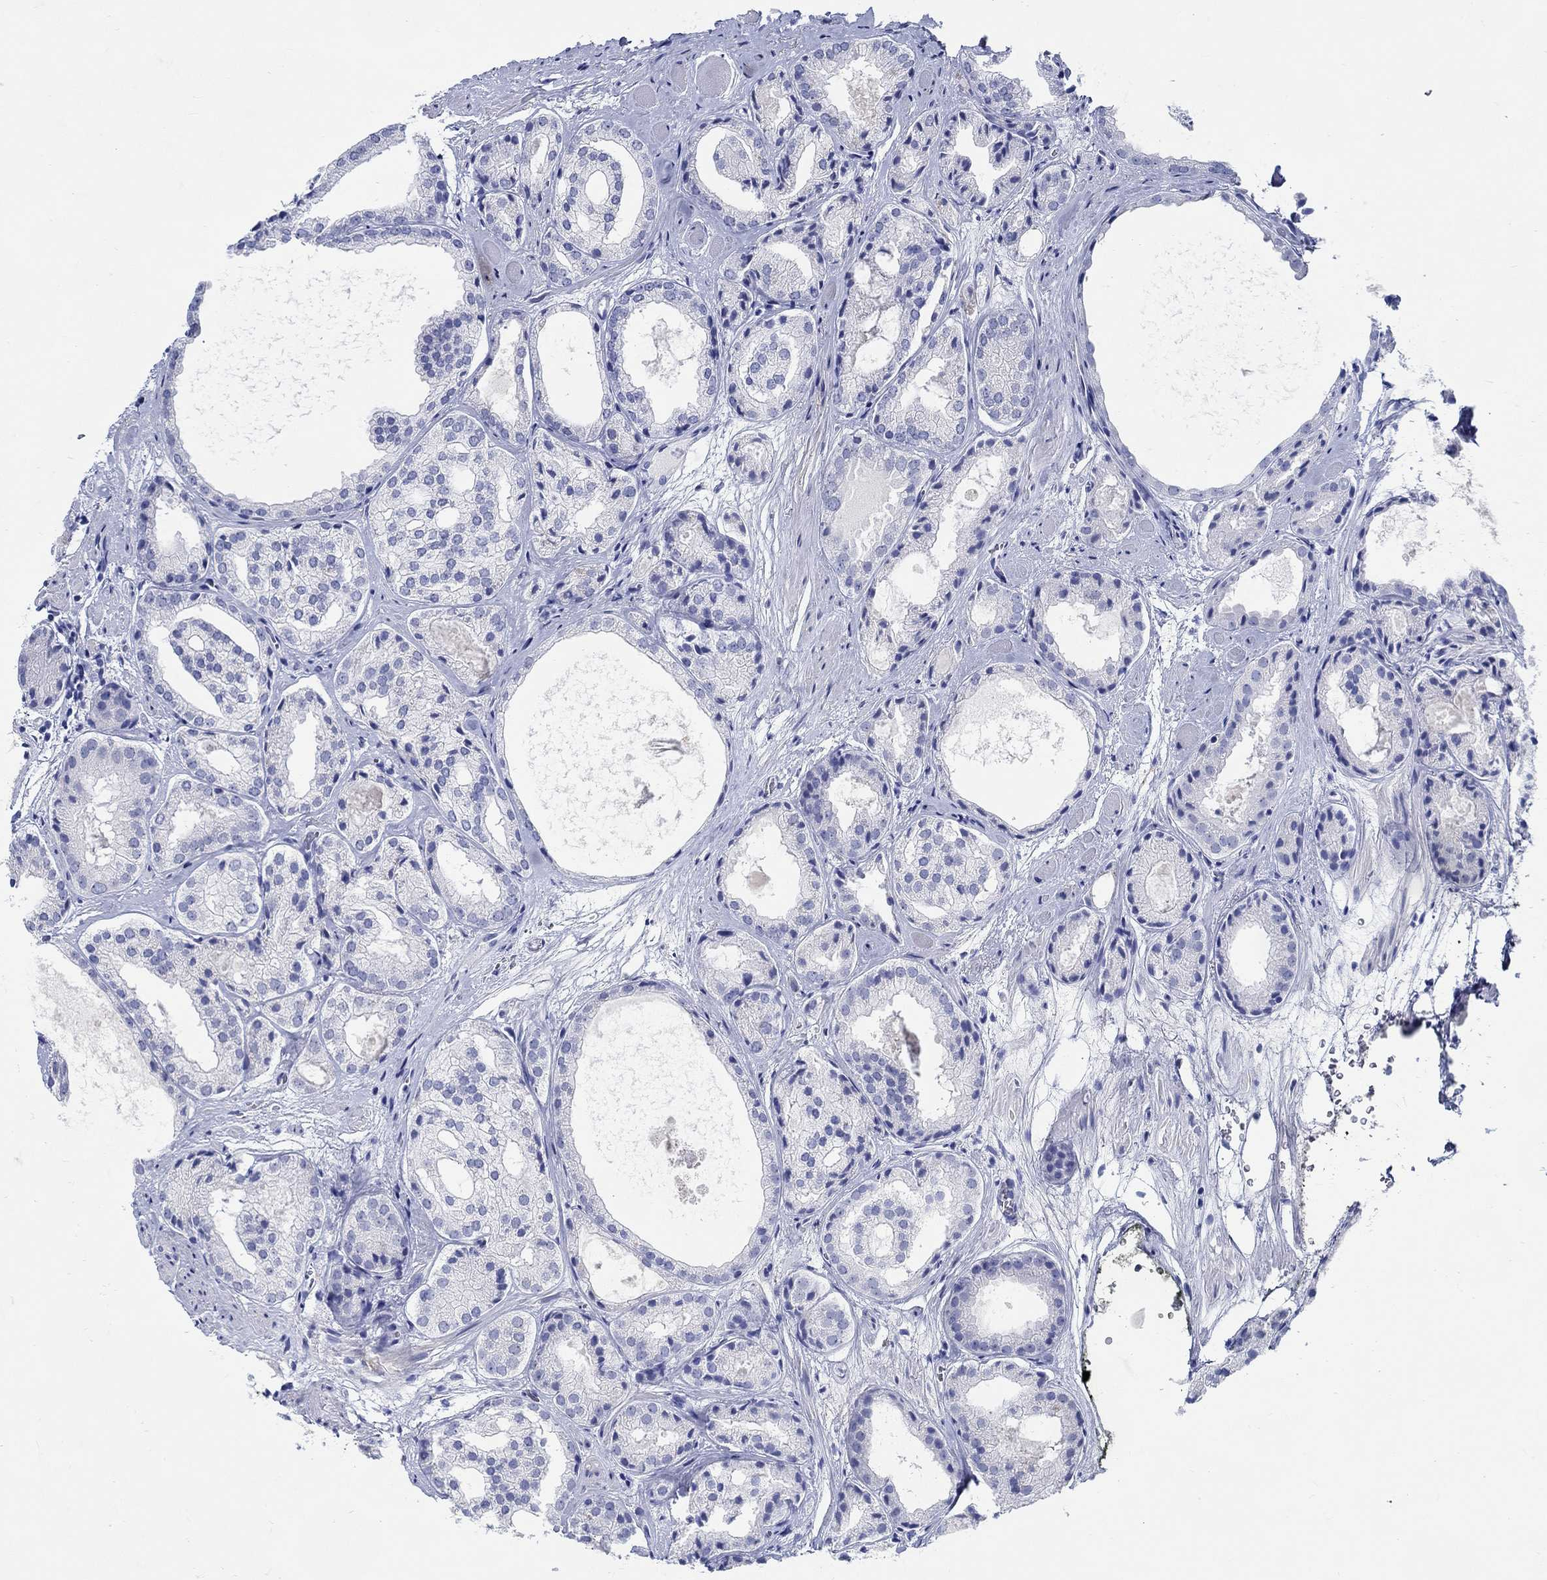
{"staining": {"intensity": "negative", "quantity": "none", "location": "none"}, "tissue": "prostate cancer", "cell_type": "Tumor cells", "image_type": "cancer", "snomed": [{"axis": "morphology", "description": "Adenocarcinoma, Low grade"}, {"axis": "topography", "description": "Prostate"}], "caption": "Immunohistochemistry of human prostate cancer (low-grade adenocarcinoma) shows no staining in tumor cells.", "gene": "FBXO2", "patient": {"sex": "male", "age": 69}}